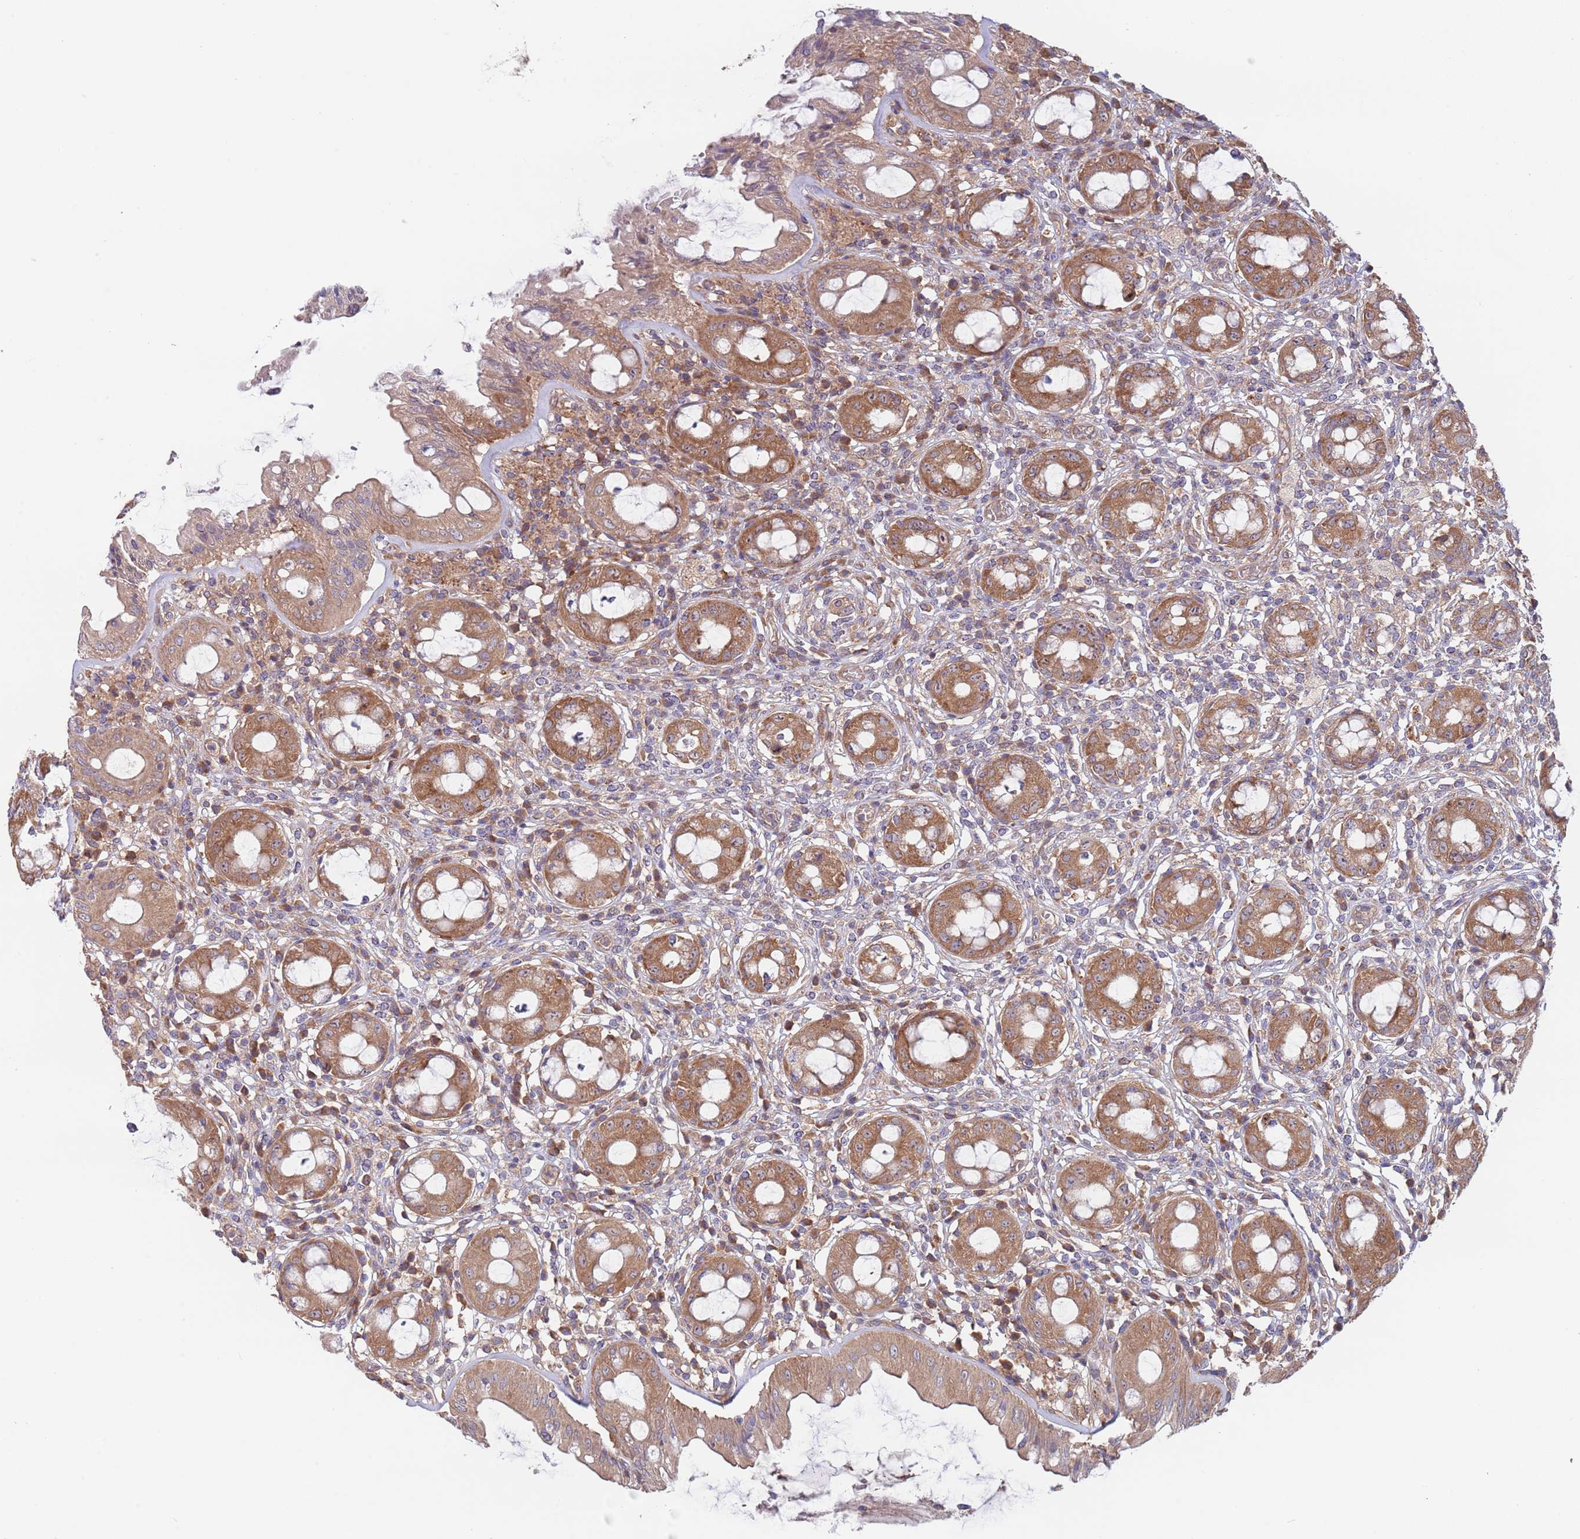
{"staining": {"intensity": "strong", "quantity": ">75%", "location": "cytoplasmic/membranous"}, "tissue": "rectum", "cell_type": "Glandular cells", "image_type": "normal", "snomed": [{"axis": "morphology", "description": "Normal tissue, NOS"}, {"axis": "topography", "description": "Rectum"}], "caption": "Protein analysis of normal rectum displays strong cytoplasmic/membranous staining in about >75% of glandular cells.", "gene": "EIF3F", "patient": {"sex": "female", "age": 57}}